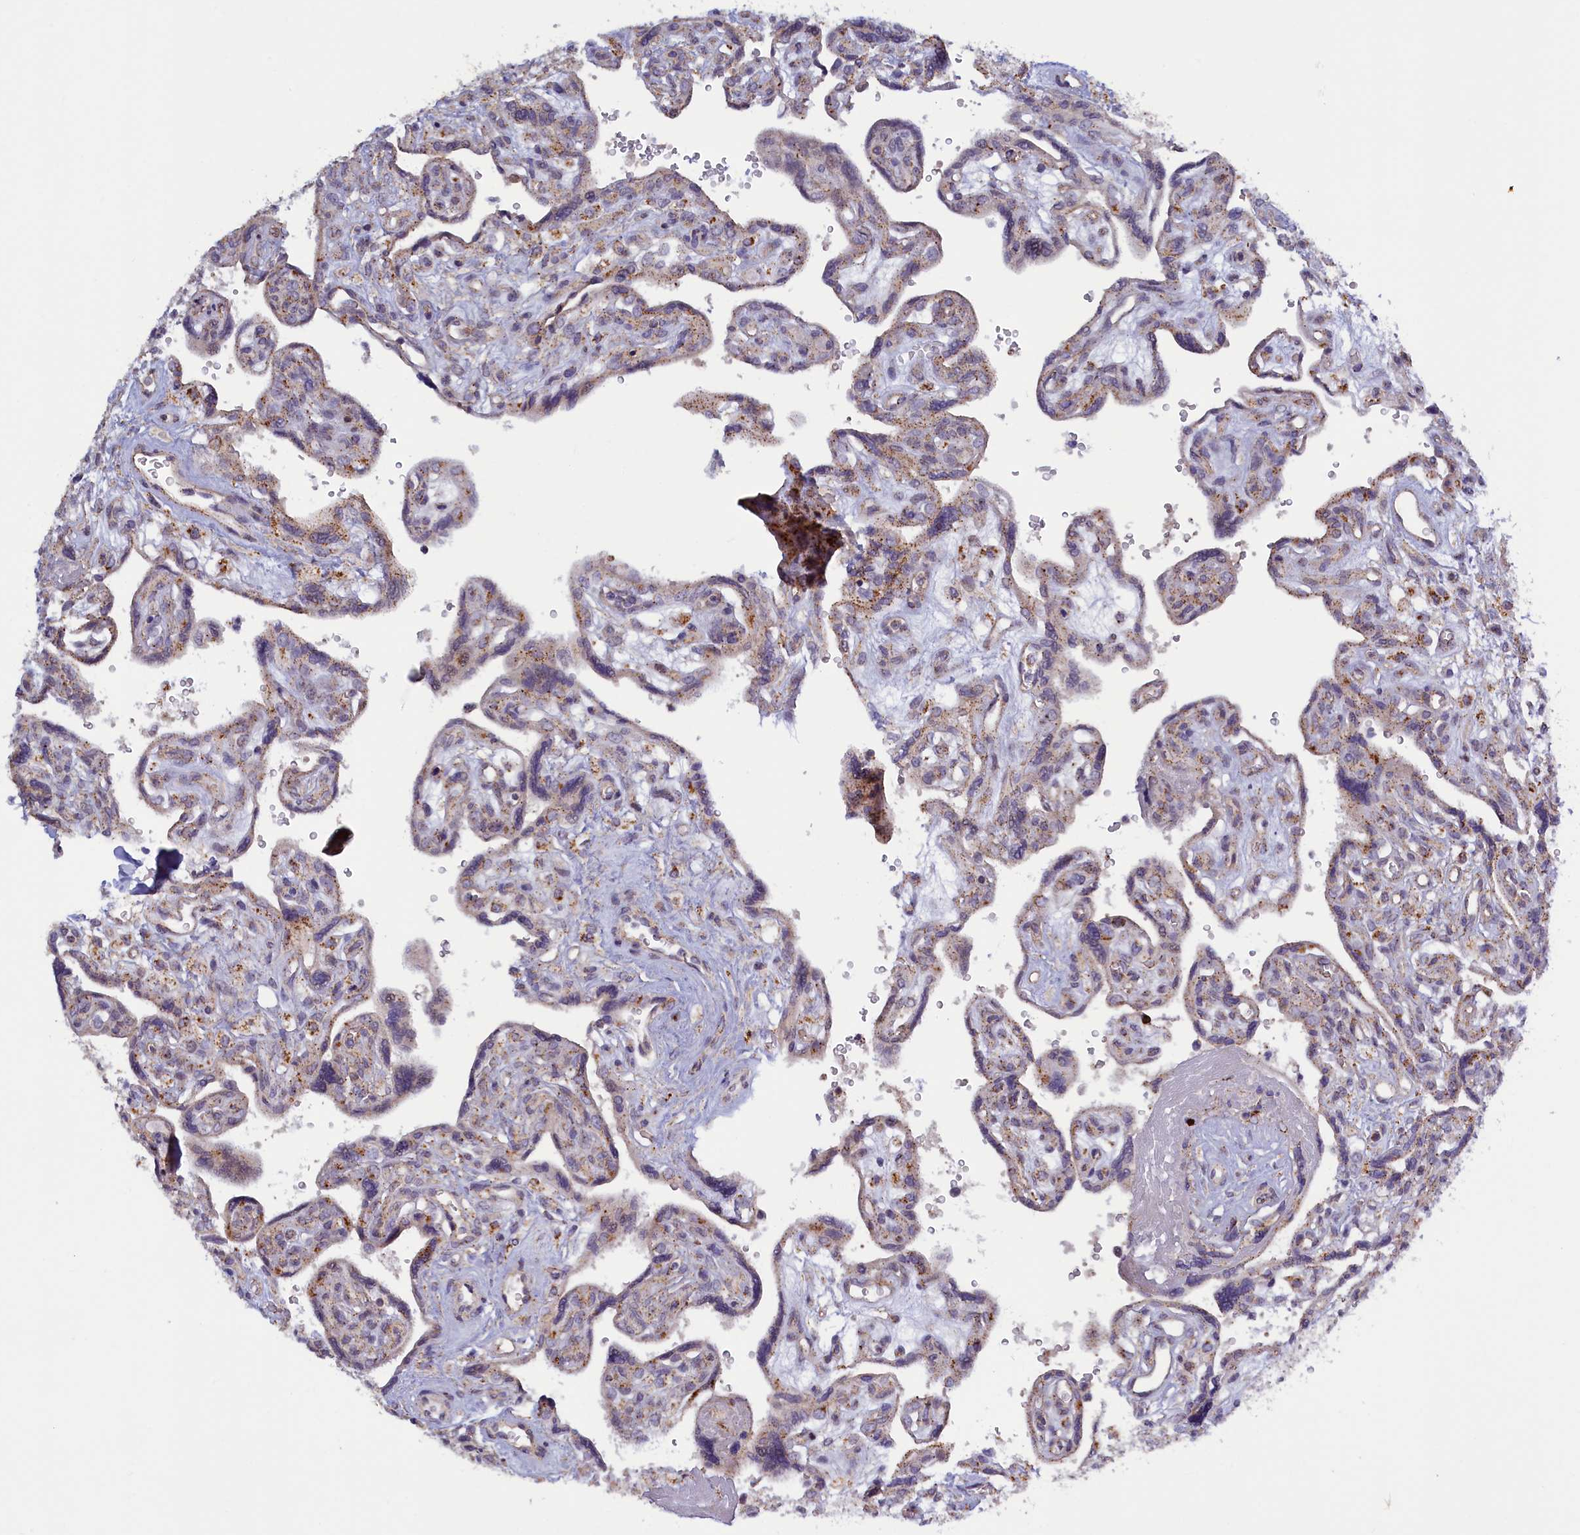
{"staining": {"intensity": "weak", "quantity": ">75%", "location": "cytoplasmic/membranous"}, "tissue": "placenta", "cell_type": "Decidual cells", "image_type": "normal", "snomed": [{"axis": "morphology", "description": "Normal tissue, NOS"}, {"axis": "topography", "description": "Placenta"}], "caption": "High-magnification brightfield microscopy of benign placenta stained with DAB (brown) and counterstained with hematoxylin (blue). decidual cells exhibit weak cytoplasmic/membranous expression is present in about>75% of cells.", "gene": "HYKK", "patient": {"sex": "female", "age": 39}}